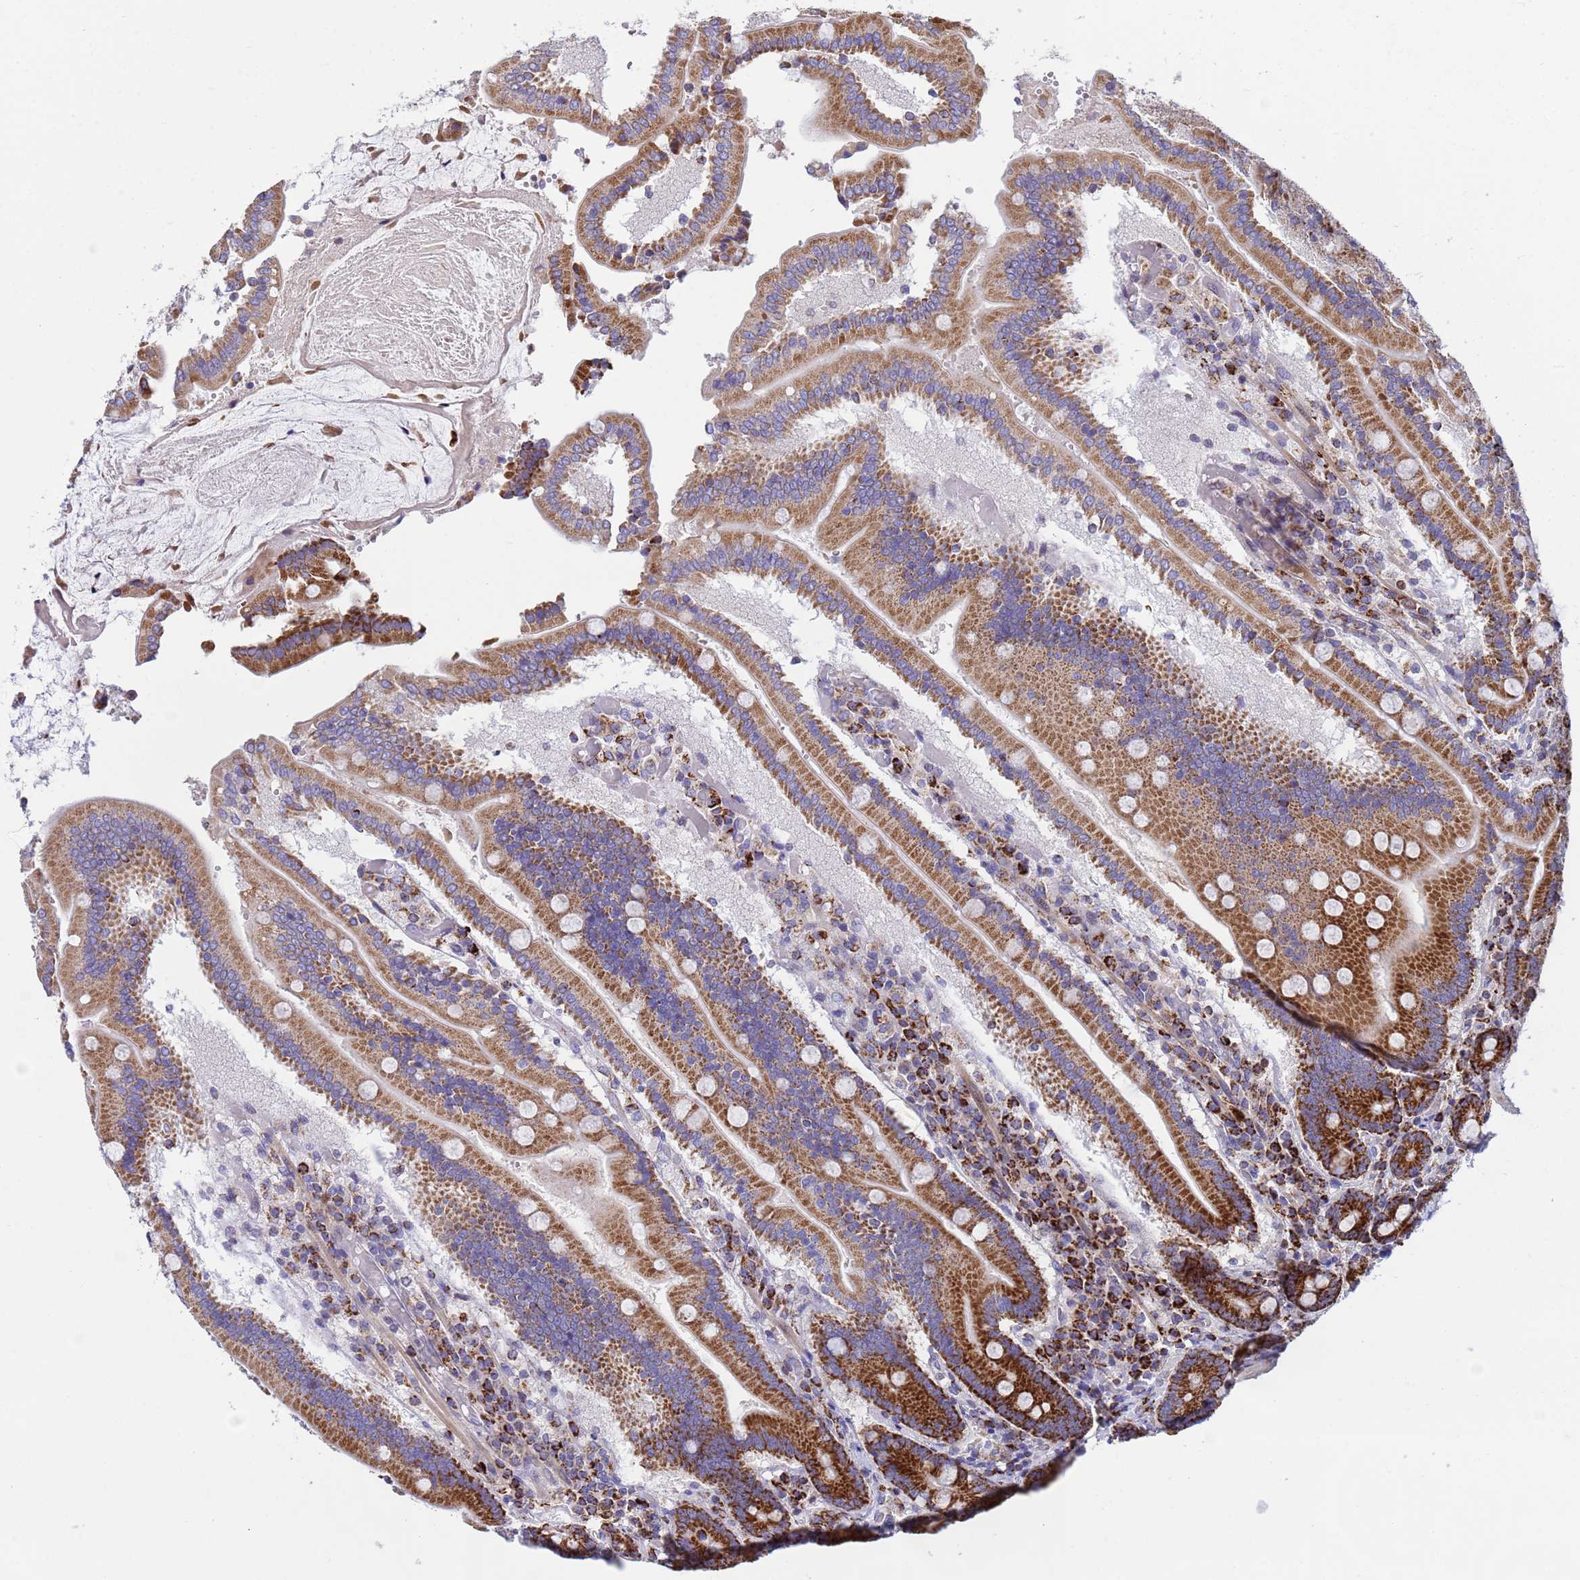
{"staining": {"intensity": "strong", "quantity": ">75%", "location": "cytoplasmic/membranous"}, "tissue": "duodenum", "cell_type": "Glandular cells", "image_type": "normal", "snomed": [{"axis": "morphology", "description": "Normal tissue, NOS"}, {"axis": "topography", "description": "Duodenum"}], "caption": "The photomicrograph shows immunohistochemical staining of benign duodenum. There is strong cytoplasmic/membranous staining is present in approximately >75% of glandular cells. The staining was performed using DAB, with brown indicating positive protein expression. Nuclei are stained blue with hematoxylin.", "gene": "TUBGCP3", "patient": {"sex": "female", "age": 62}}